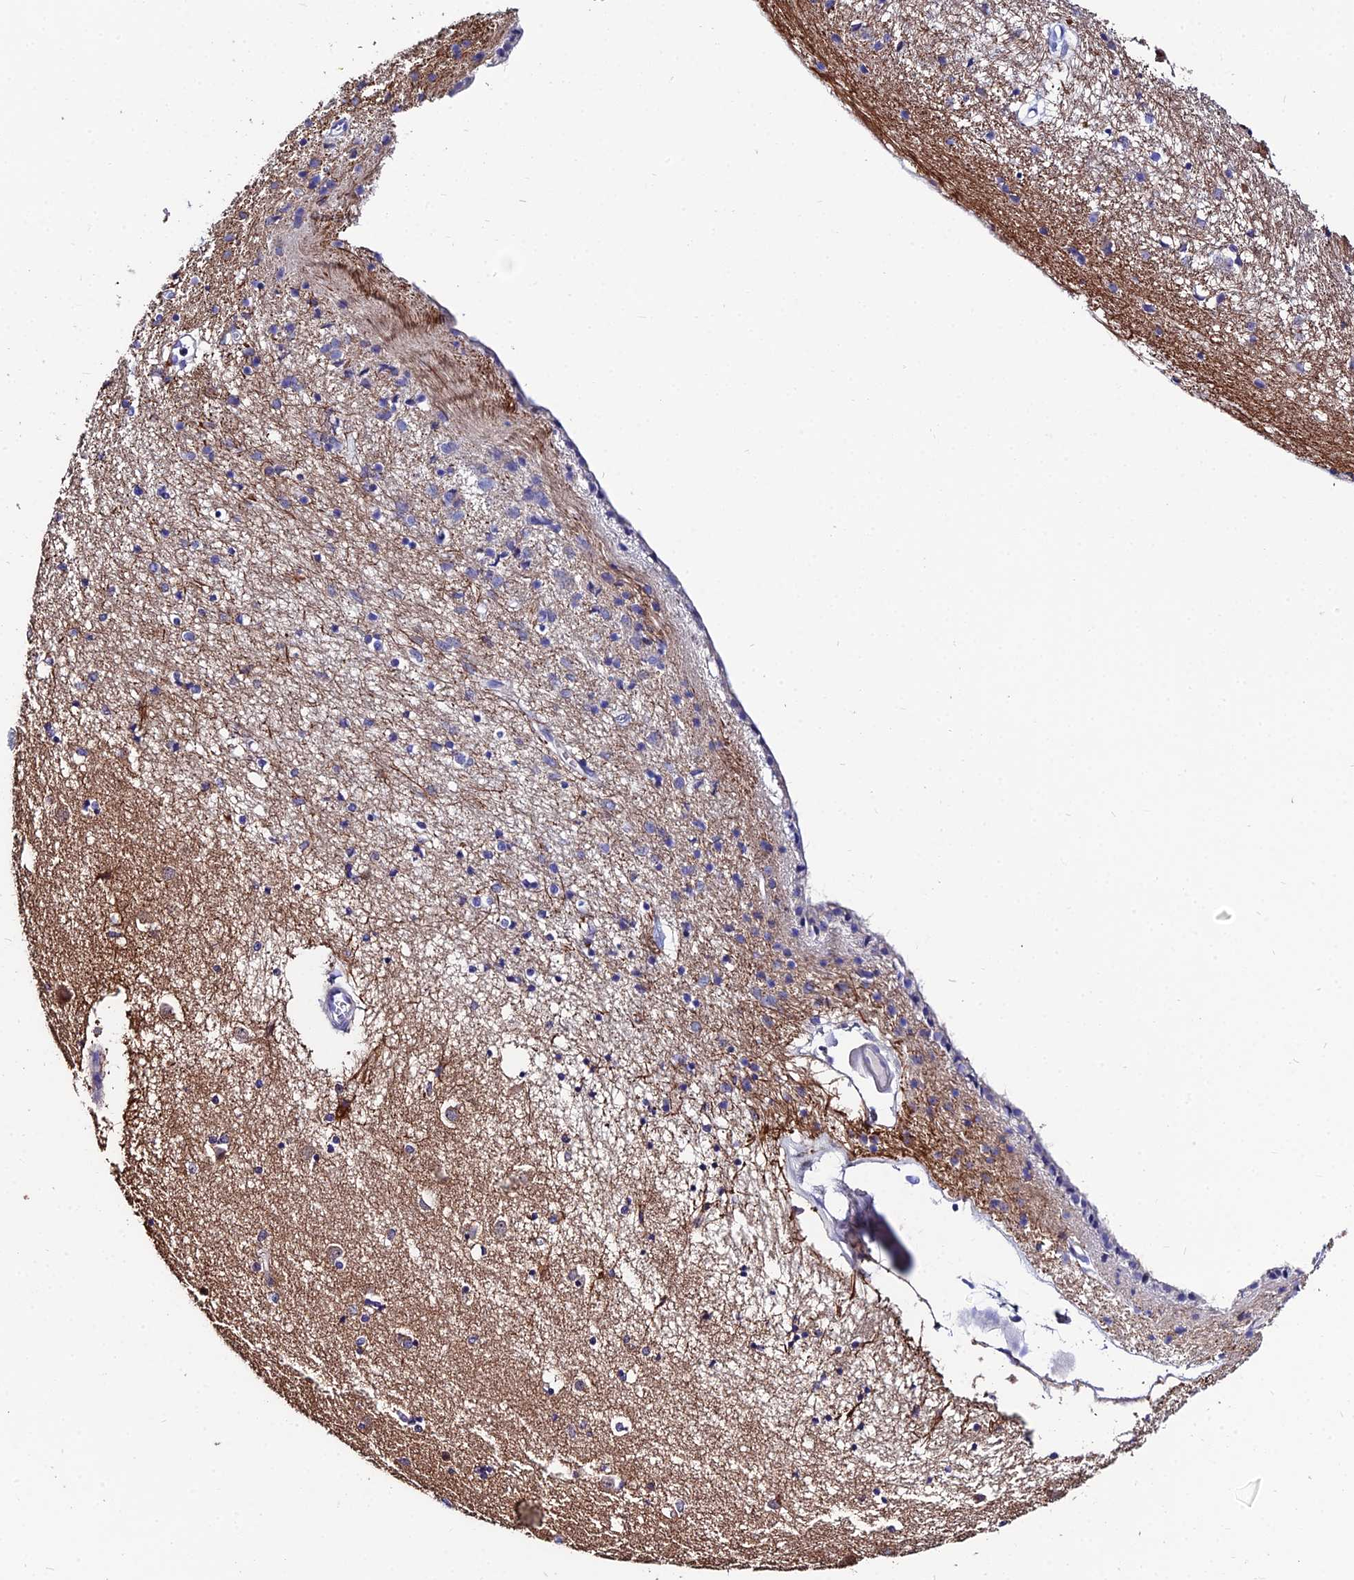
{"staining": {"intensity": "weak", "quantity": "<25%", "location": "cytoplasmic/membranous"}, "tissue": "caudate", "cell_type": "Glial cells", "image_type": "normal", "snomed": [{"axis": "morphology", "description": "Normal tissue, NOS"}, {"axis": "topography", "description": "Lateral ventricle wall"}], "caption": "This is an IHC histopathology image of normal human caudate. There is no expression in glial cells.", "gene": "CEP41", "patient": {"sex": "female", "age": 54}}